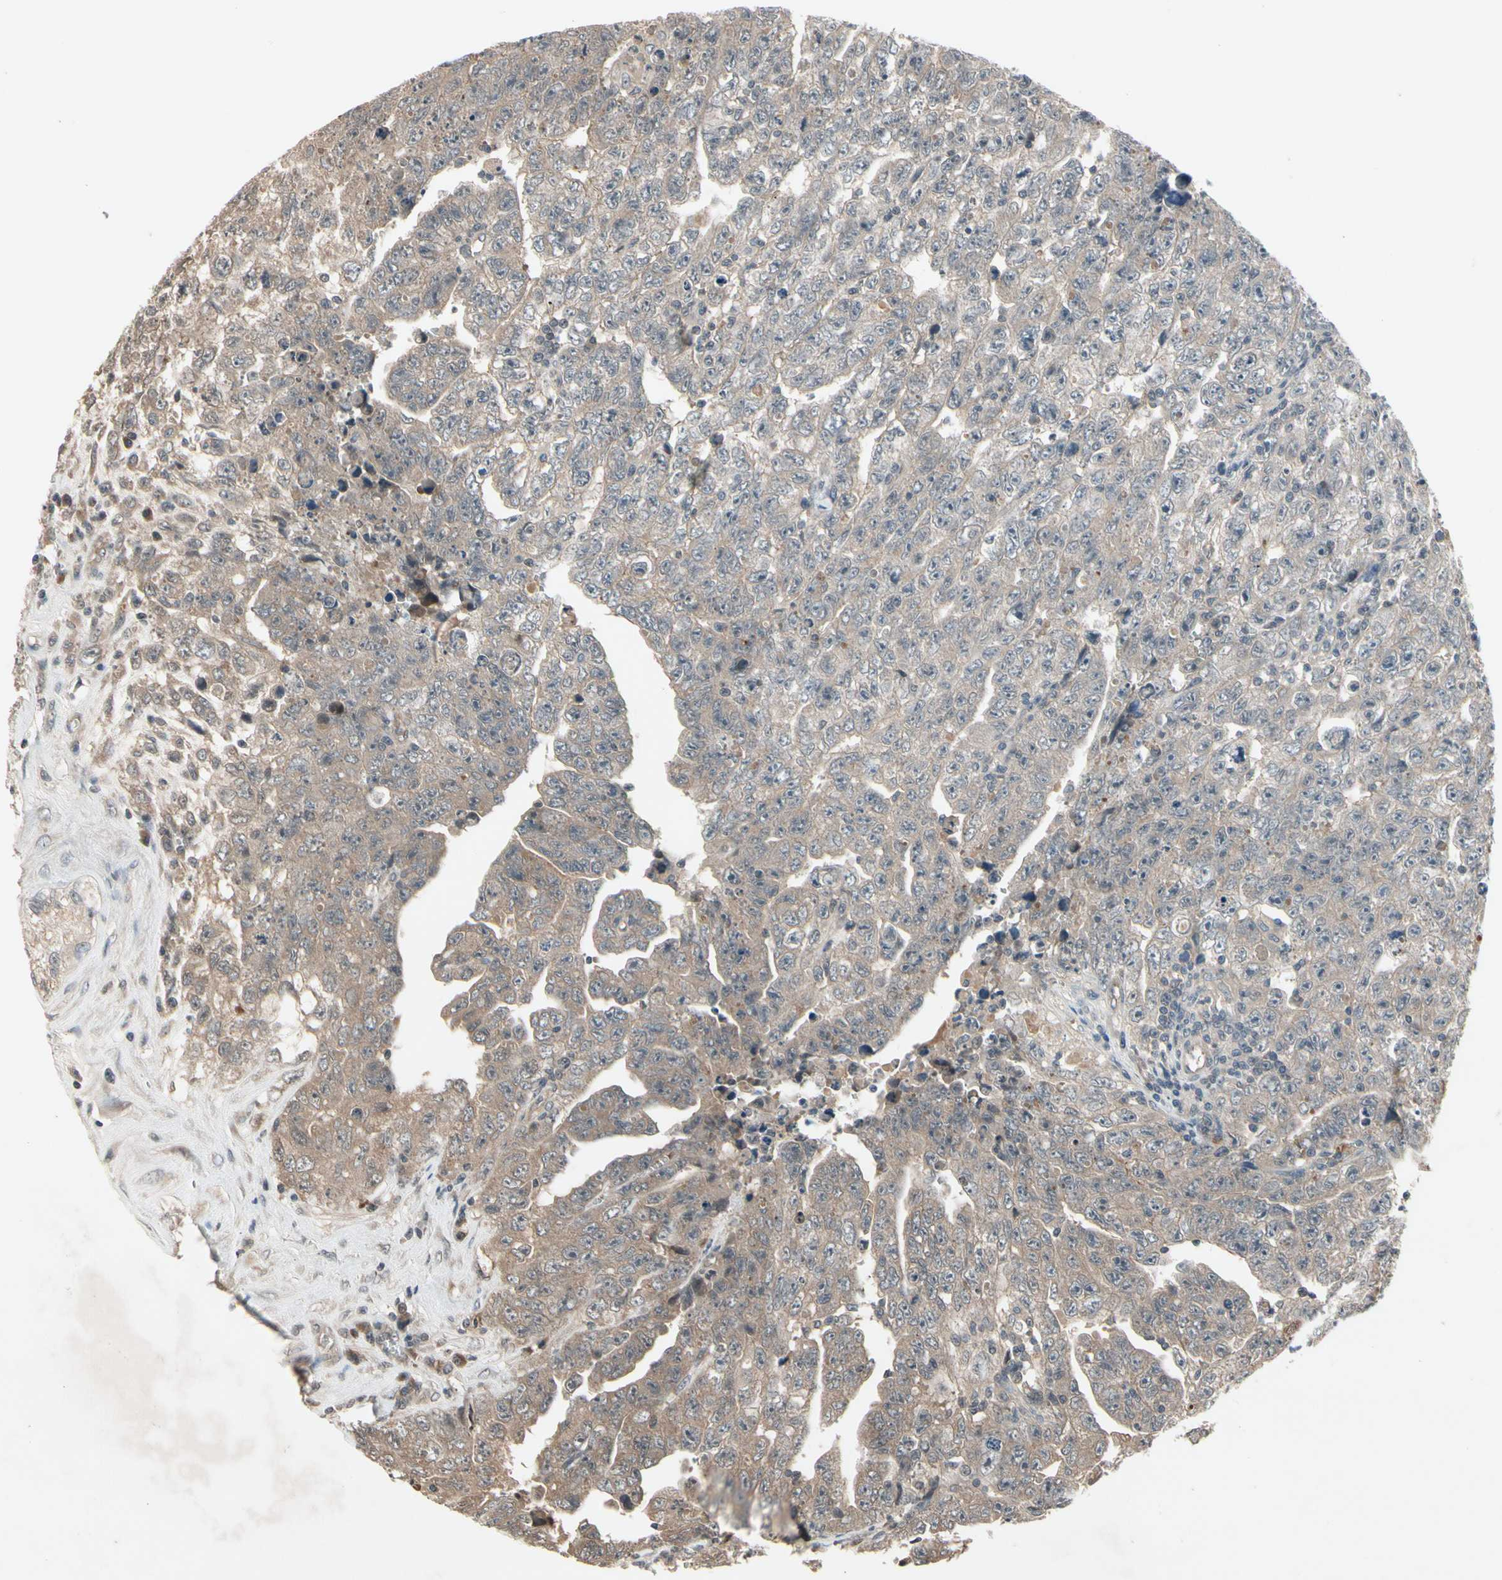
{"staining": {"intensity": "weak", "quantity": ">75%", "location": "cytoplasmic/membranous"}, "tissue": "testis cancer", "cell_type": "Tumor cells", "image_type": "cancer", "snomed": [{"axis": "morphology", "description": "Carcinoma, Embryonal, NOS"}, {"axis": "topography", "description": "Testis"}], "caption": "Immunohistochemistry histopathology image of neoplastic tissue: human testis cancer stained using IHC exhibits low levels of weak protein expression localized specifically in the cytoplasmic/membranous of tumor cells, appearing as a cytoplasmic/membranous brown color.", "gene": "NSF", "patient": {"sex": "male", "age": 28}}